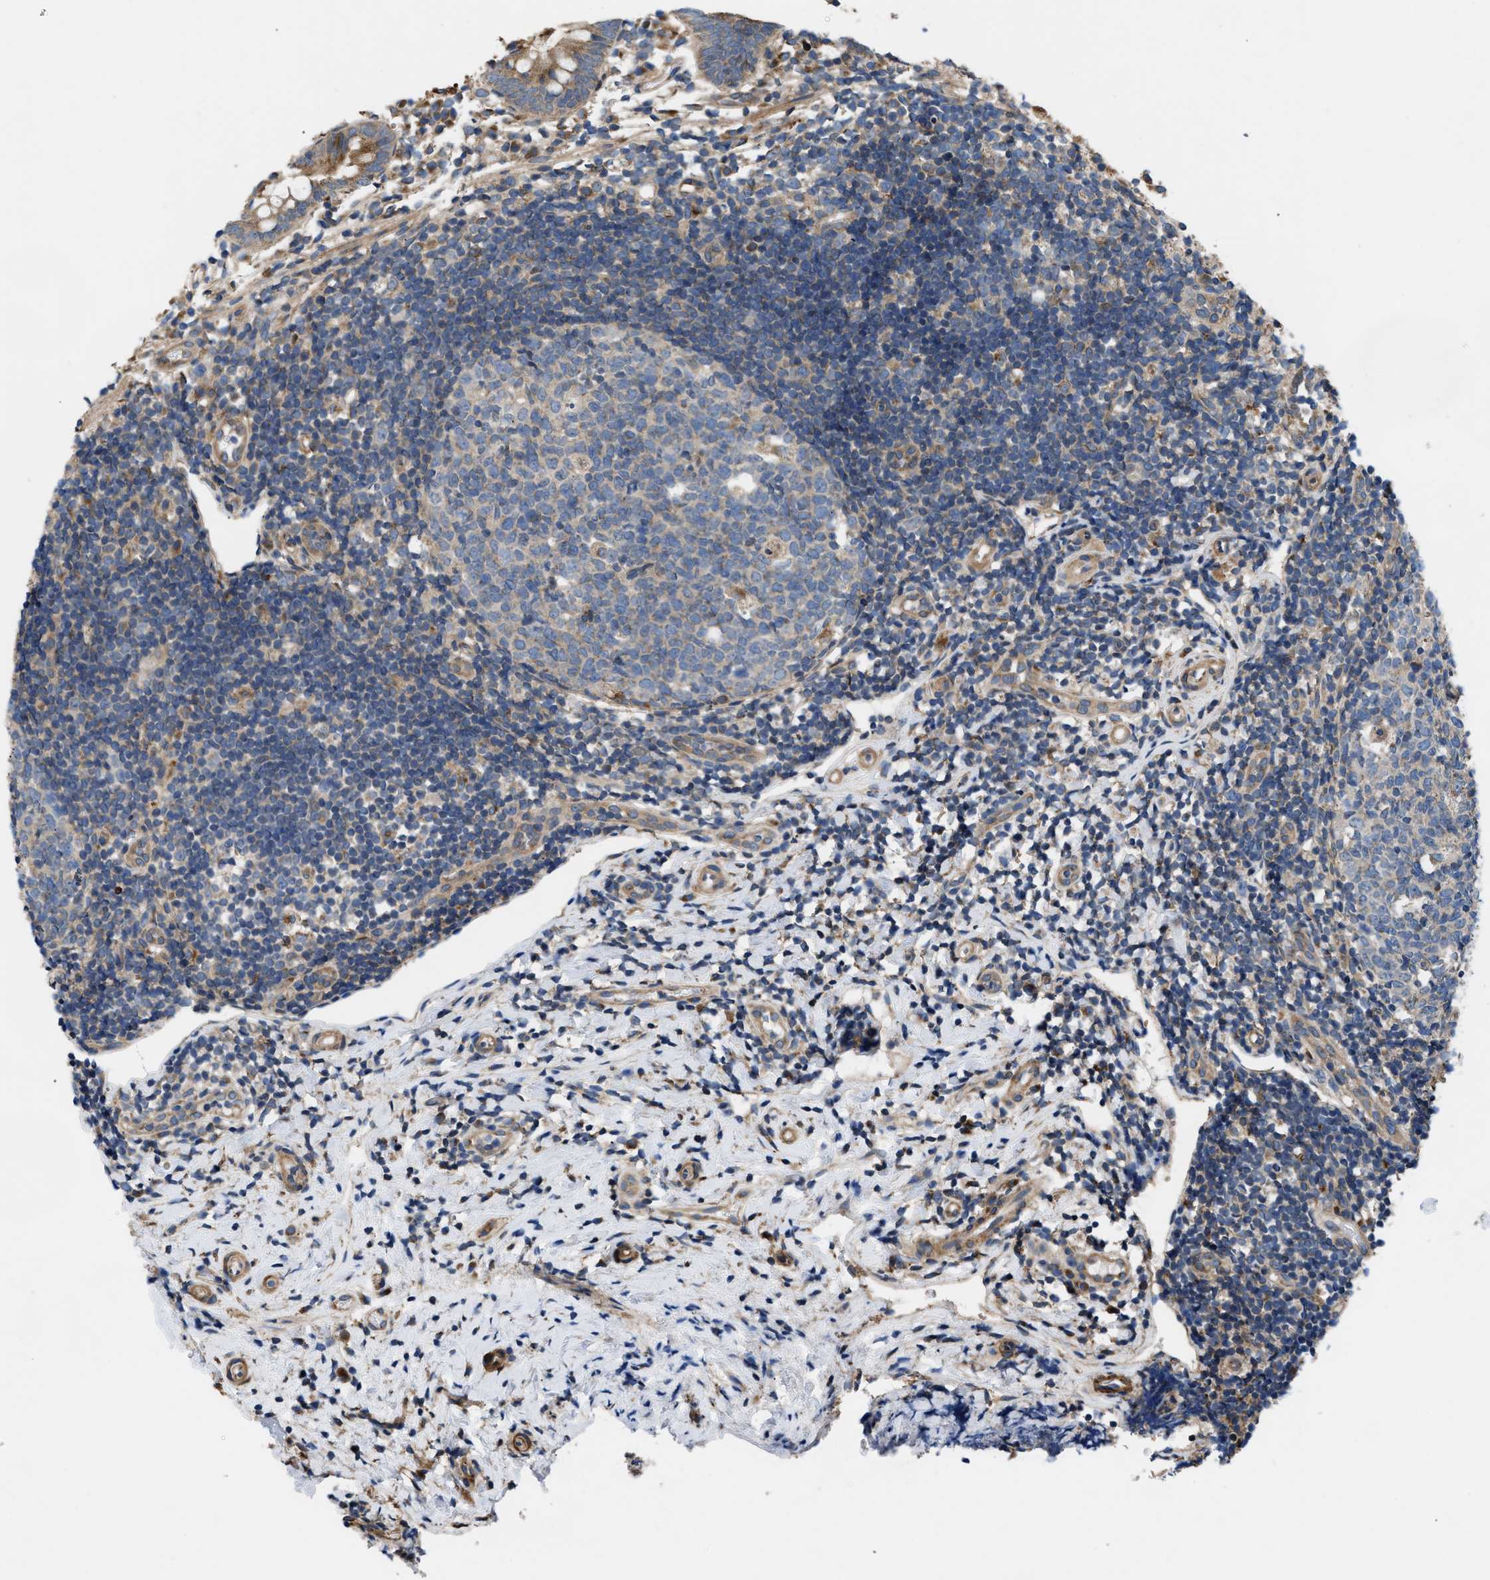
{"staining": {"intensity": "moderate", "quantity": ">75%", "location": "cytoplasmic/membranous"}, "tissue": "appendix", "cell_type": "Glandular cells", "image_type": "normal", "snomed": [{"axis": "morphology", "description": "Normal tissue, NOS"}, {"axis": "topography", "description": "Appendix"}], "caption": "Appendix stained for a protein shows moderate cytoplasmic/membranous positivity in glandular cells. Using DAB (brown) and hematoxylin (blue) stains, captured at high magnification using brightfield microscopy.", "gene": "CEP128", "patient": {"sex": "female", "age": 20}}